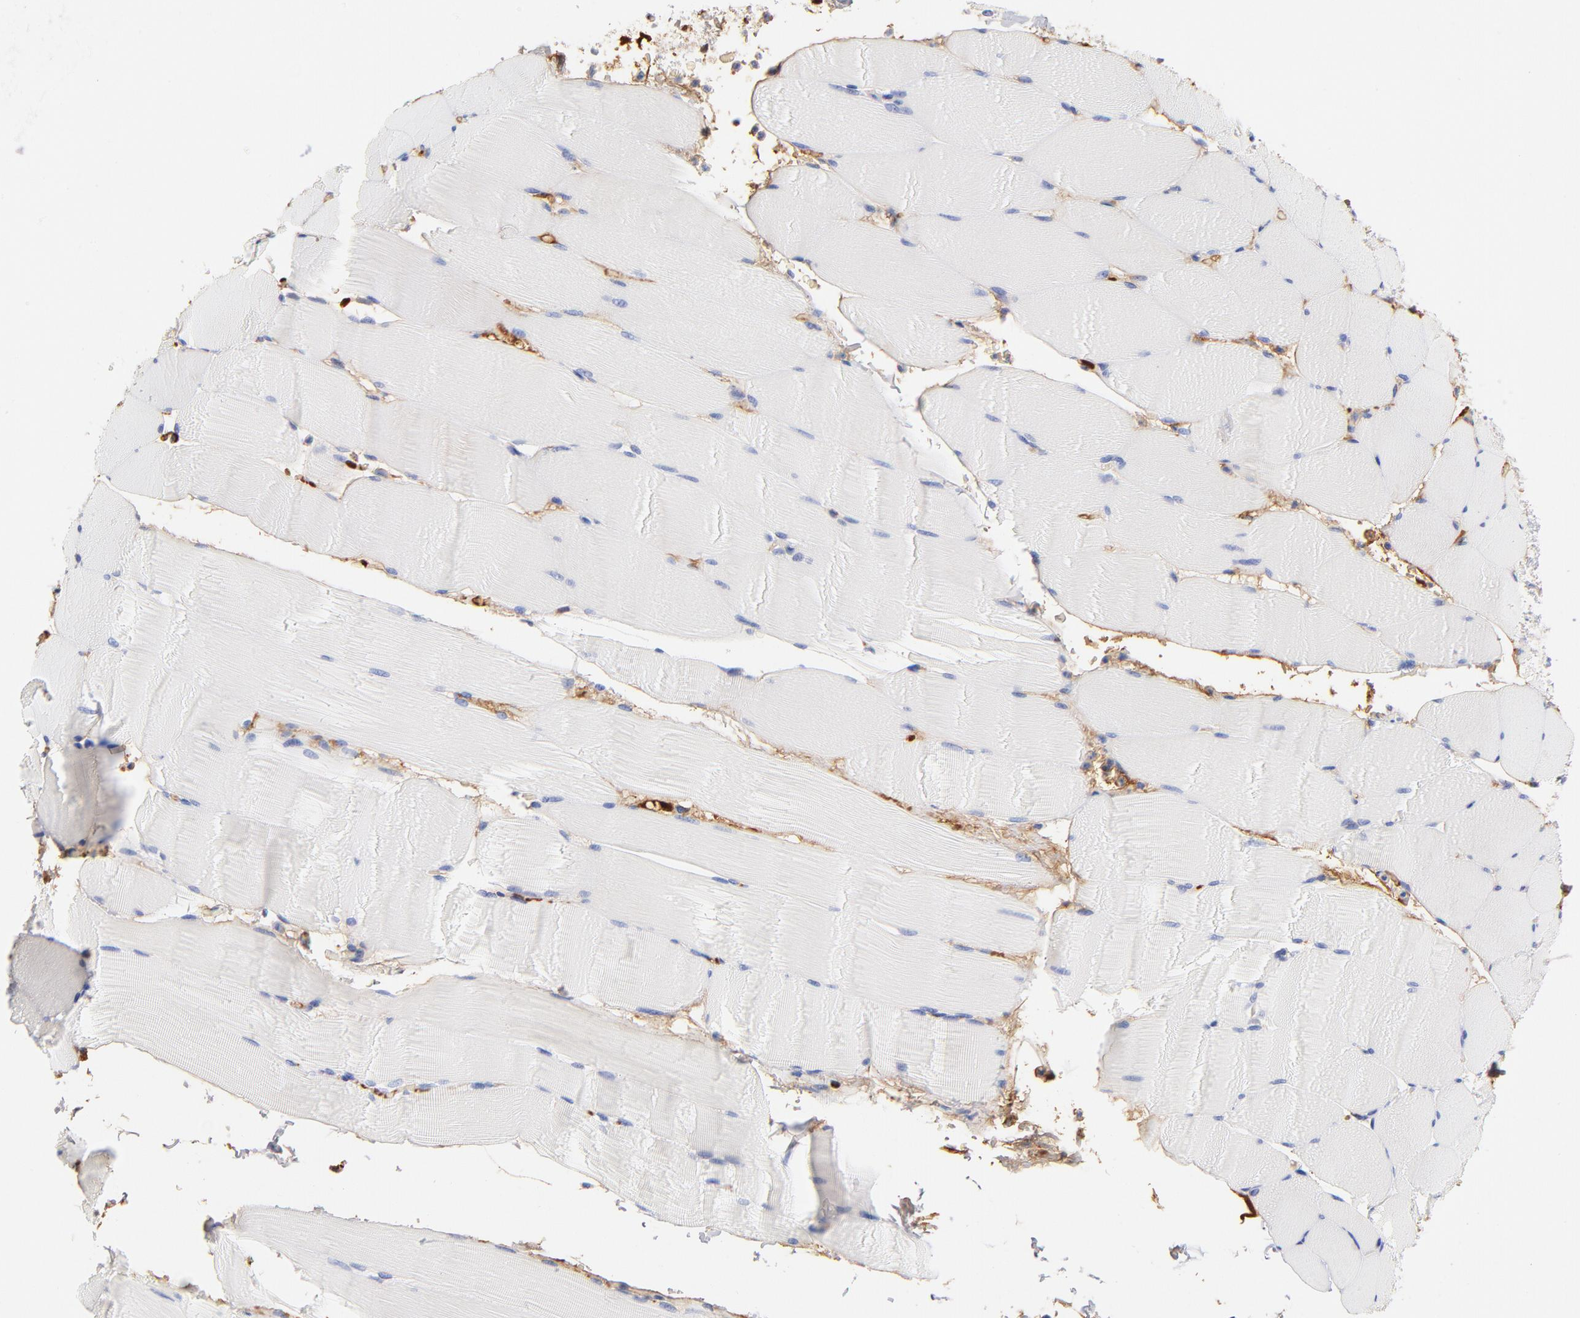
{"staining": {"intensity": "negative", "quantity": "none", "location": "none"}, "tissue": "skeletal muscle", "cell_type": "Myocytes", "image_type": "normal", "snomed": [{"axis": "morphology", "description": "Normal tissue, NOS"}, {"axis": "topography", "description": "Skeletal muscle"}], "caption": "IHC of normal skeletal muscle exhibits no staining in myocytes.", "gene": "C3", "patient": {"sex": "male", "age": 62}}